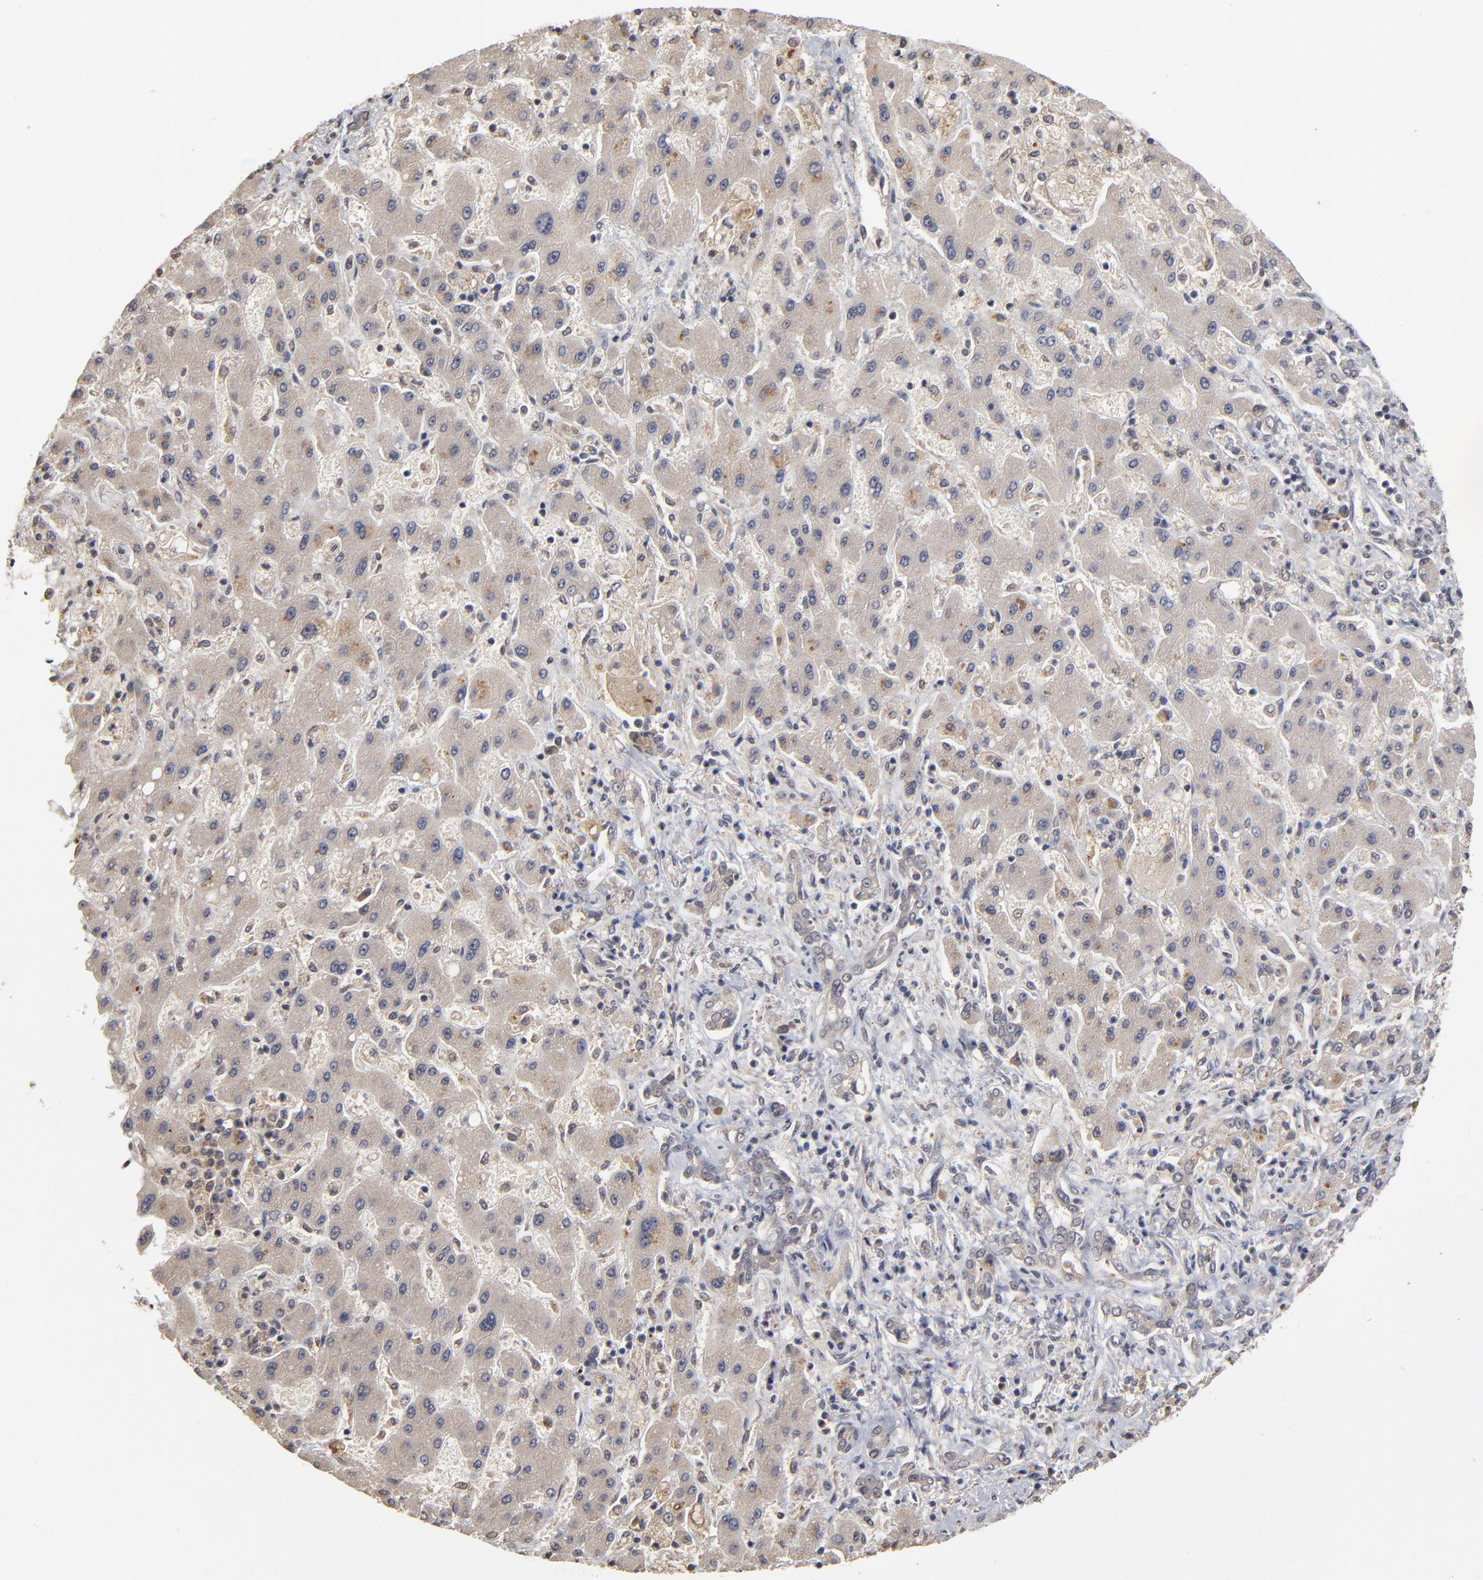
{"staining": {"intensity": "moderate", "quantity": "<25%", "location": "cytoplasmic/membranous"}, "tissue": "liver cancer", "cell_type": "Tumor cells", "image_type": "cancer", "snomed": [{"axis": "morphology", "description": "Cholangiocarcinoma"}, {"axis": "topography", "description": "Liver"}], "caption": "Moderate cytoplasmic/membranous staining for a protein is identified in about <25% of tumor cells of liver cancer using IHC.", "gene": "ASB8", "patient": {"sex": "male", "age": 50}}